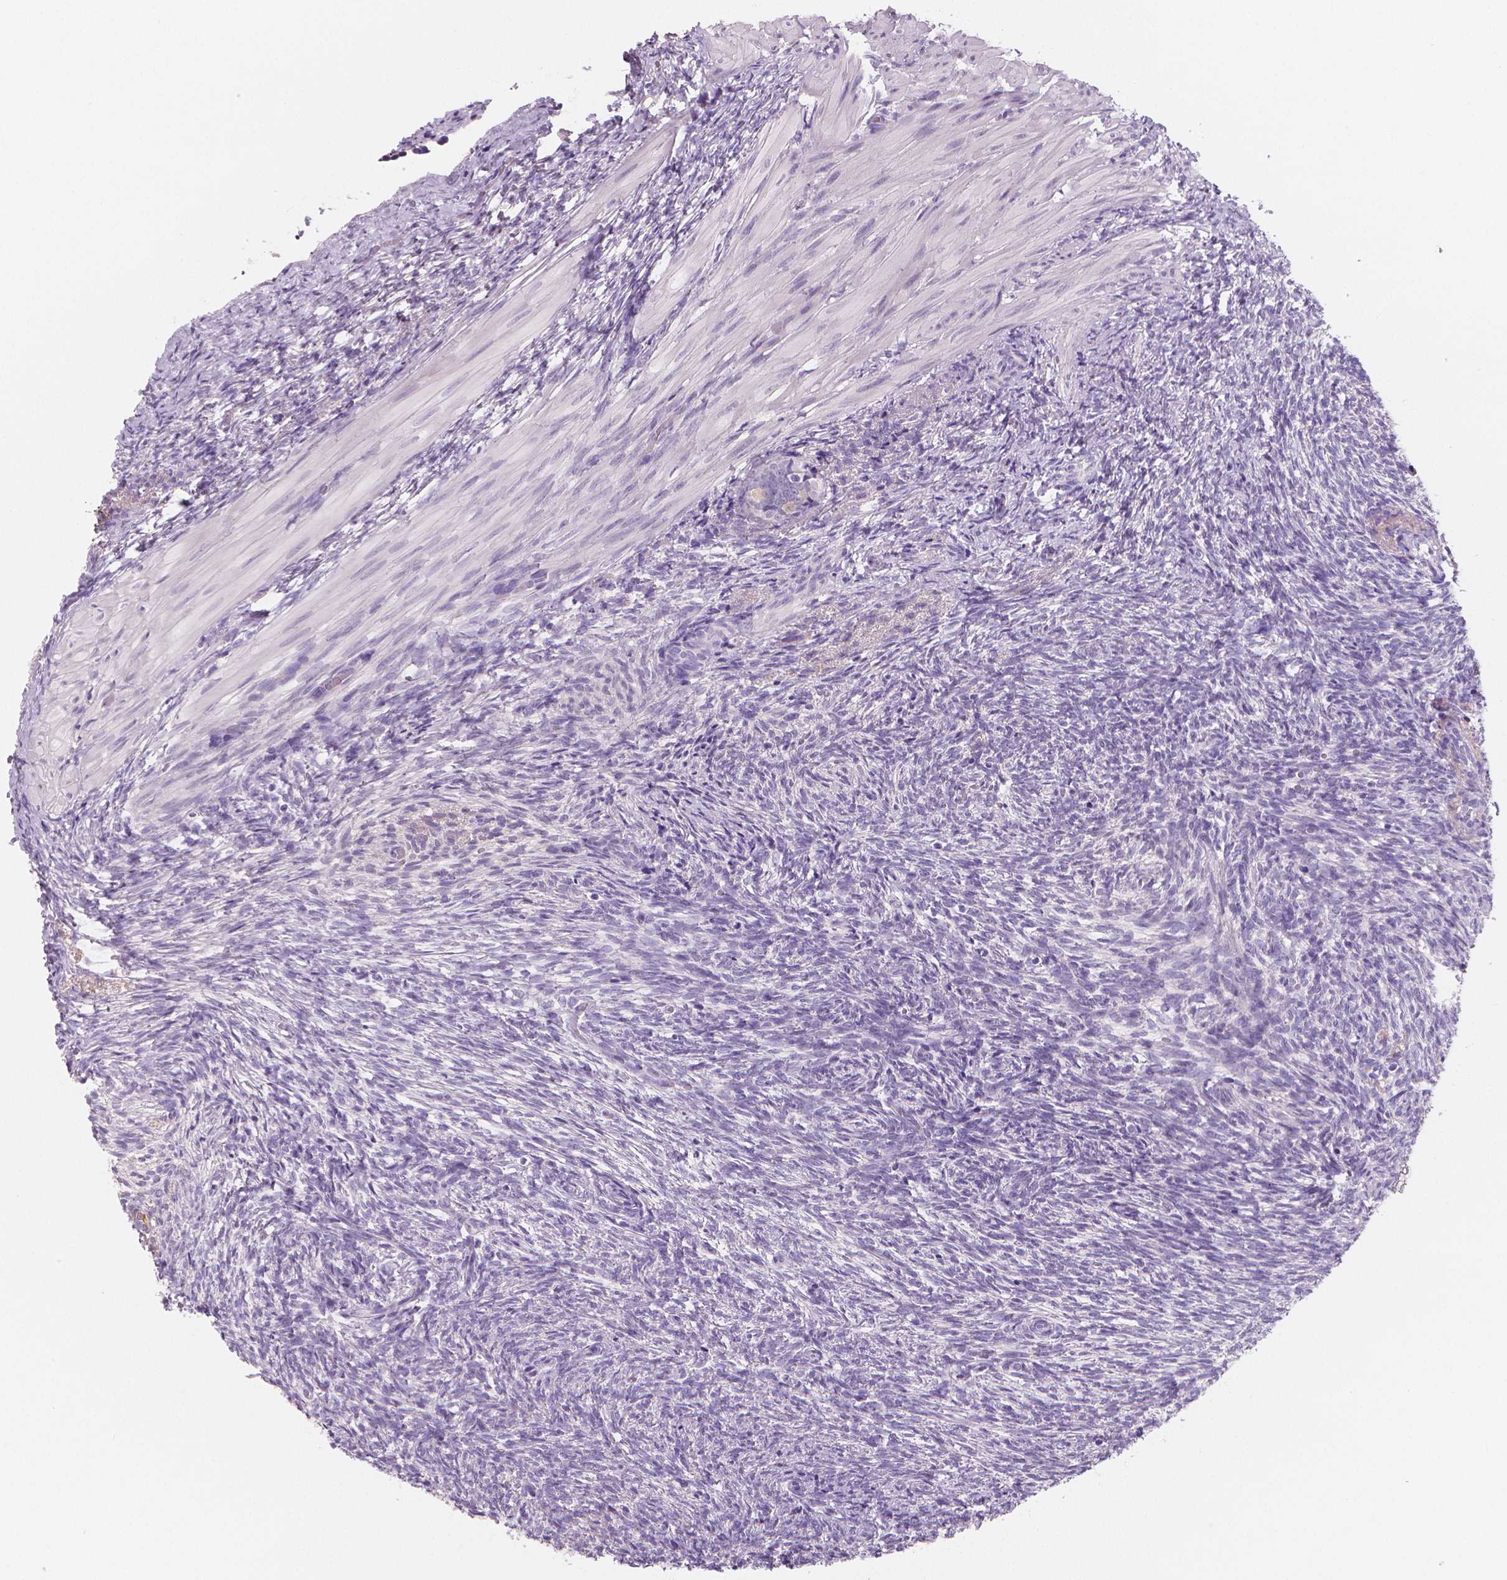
{"staining": {"intensity": "negative", "quantity": "none", "location": "none"}, "tissue": "ovary", "cell_type": "Ovarian stroma cells", "image_type": "normal", "snomed": [{"axis": "morphology", "description": "Normal tissue, NOS"}, {"axis": "topography", "description": "Ovary"}], "caption": "Immunohistochemistry (IHC) photomicrograph of unremarkable ovary: human ovary stained with DAB (3,3'-diaminobenzidine) exhibits no significant protein staining in ovarian stroma cells.", "gene": "APOA4", "patient": {"sex": "female", "age": 46}}